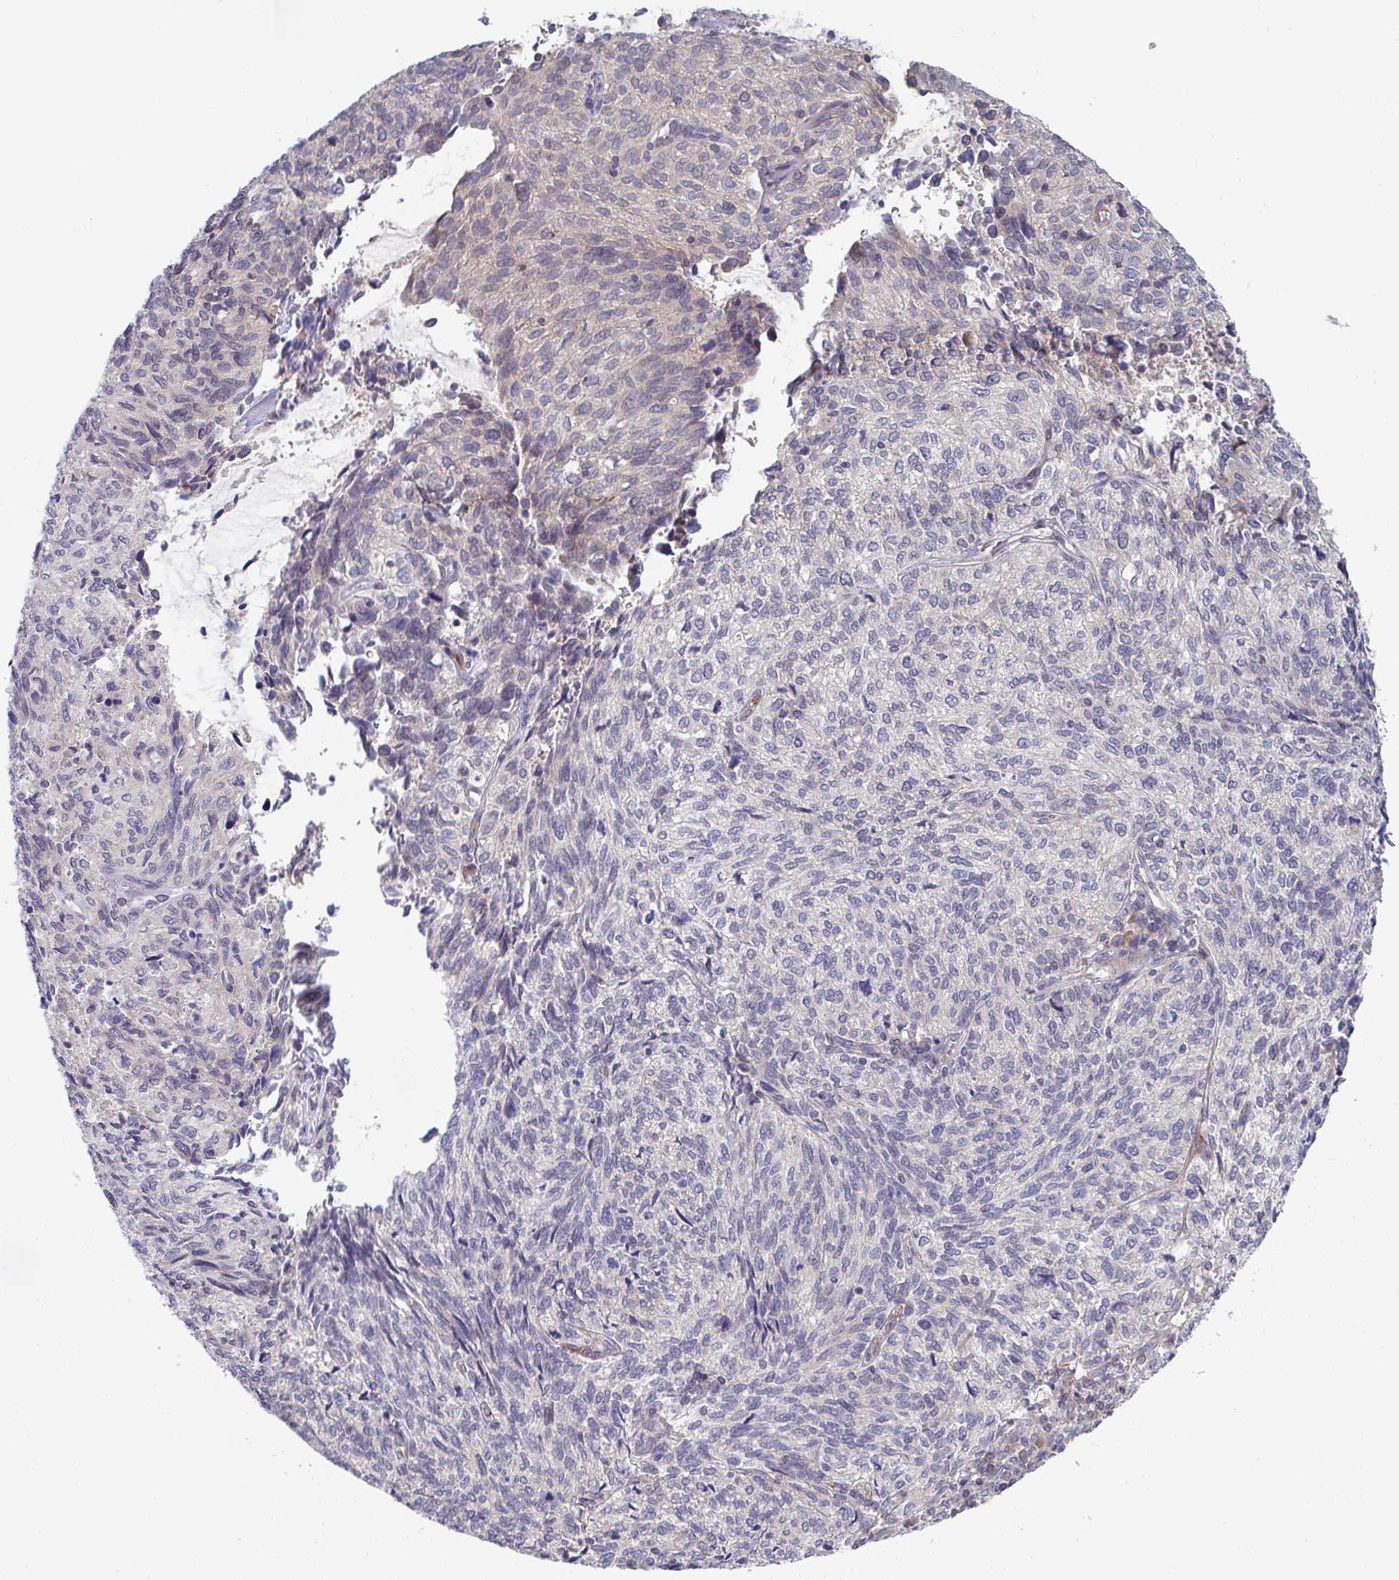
{"staining": {"intensity": "negative", "quantity": "none", "location": "none"}, "tissue": "cervical cancer", "cell_type": "Tumor cells", "image_type": "cancer", "snomed": [{"axis": "morphology", "description": "Squamous cell carcinoma, NOS"}, {"axis": "topography", "description": "Cervix"}], "caption": "The image demonstrates no staining of tumor cells in cervical cancer (squamous cell carcinoma).", "gene": "EIF1AD", "patient": {"sex": "female", "age": 45}}